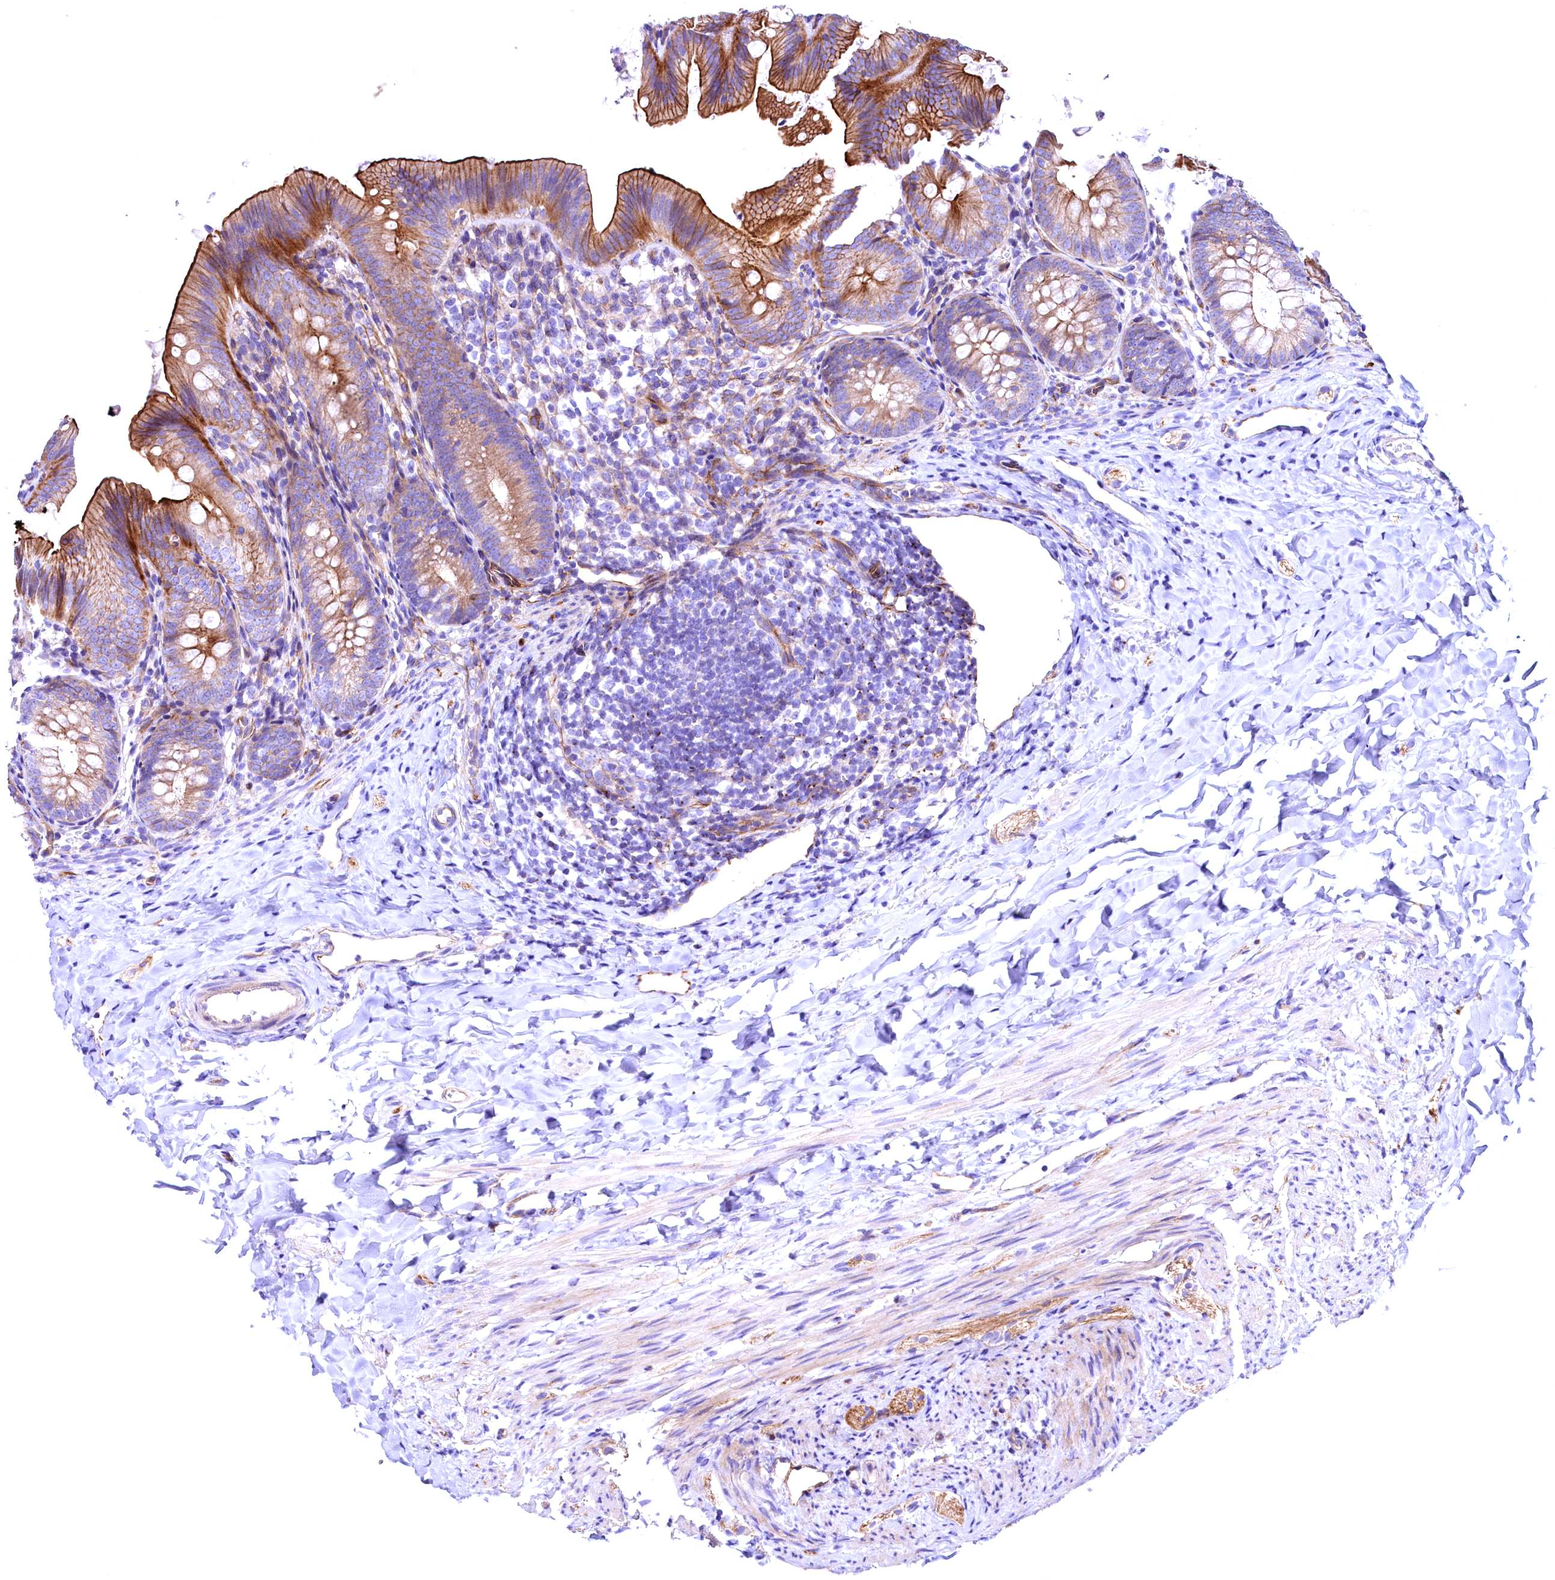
{"staining": {"intensity": "strong", "quantity": "25%-75%", "location": "cytoplasmic/membranous"}, "tissue": "appendix", "cell_type": "Glandular cells", "image_type": "normal", "snomed": [{"axis": "morphology", "description": "Normal tissue, NOS"}, {"axis": "topography", "description": "Appendix"}], "caption": "Immunohistochemical staining of unremarkable appendix demonstrates high levels of strong cytoplasmic/membranous positivity in about 25%-75% of glandular cells.", "gene": "SLF1", "patient": {"sex": "male", "age": 1}}